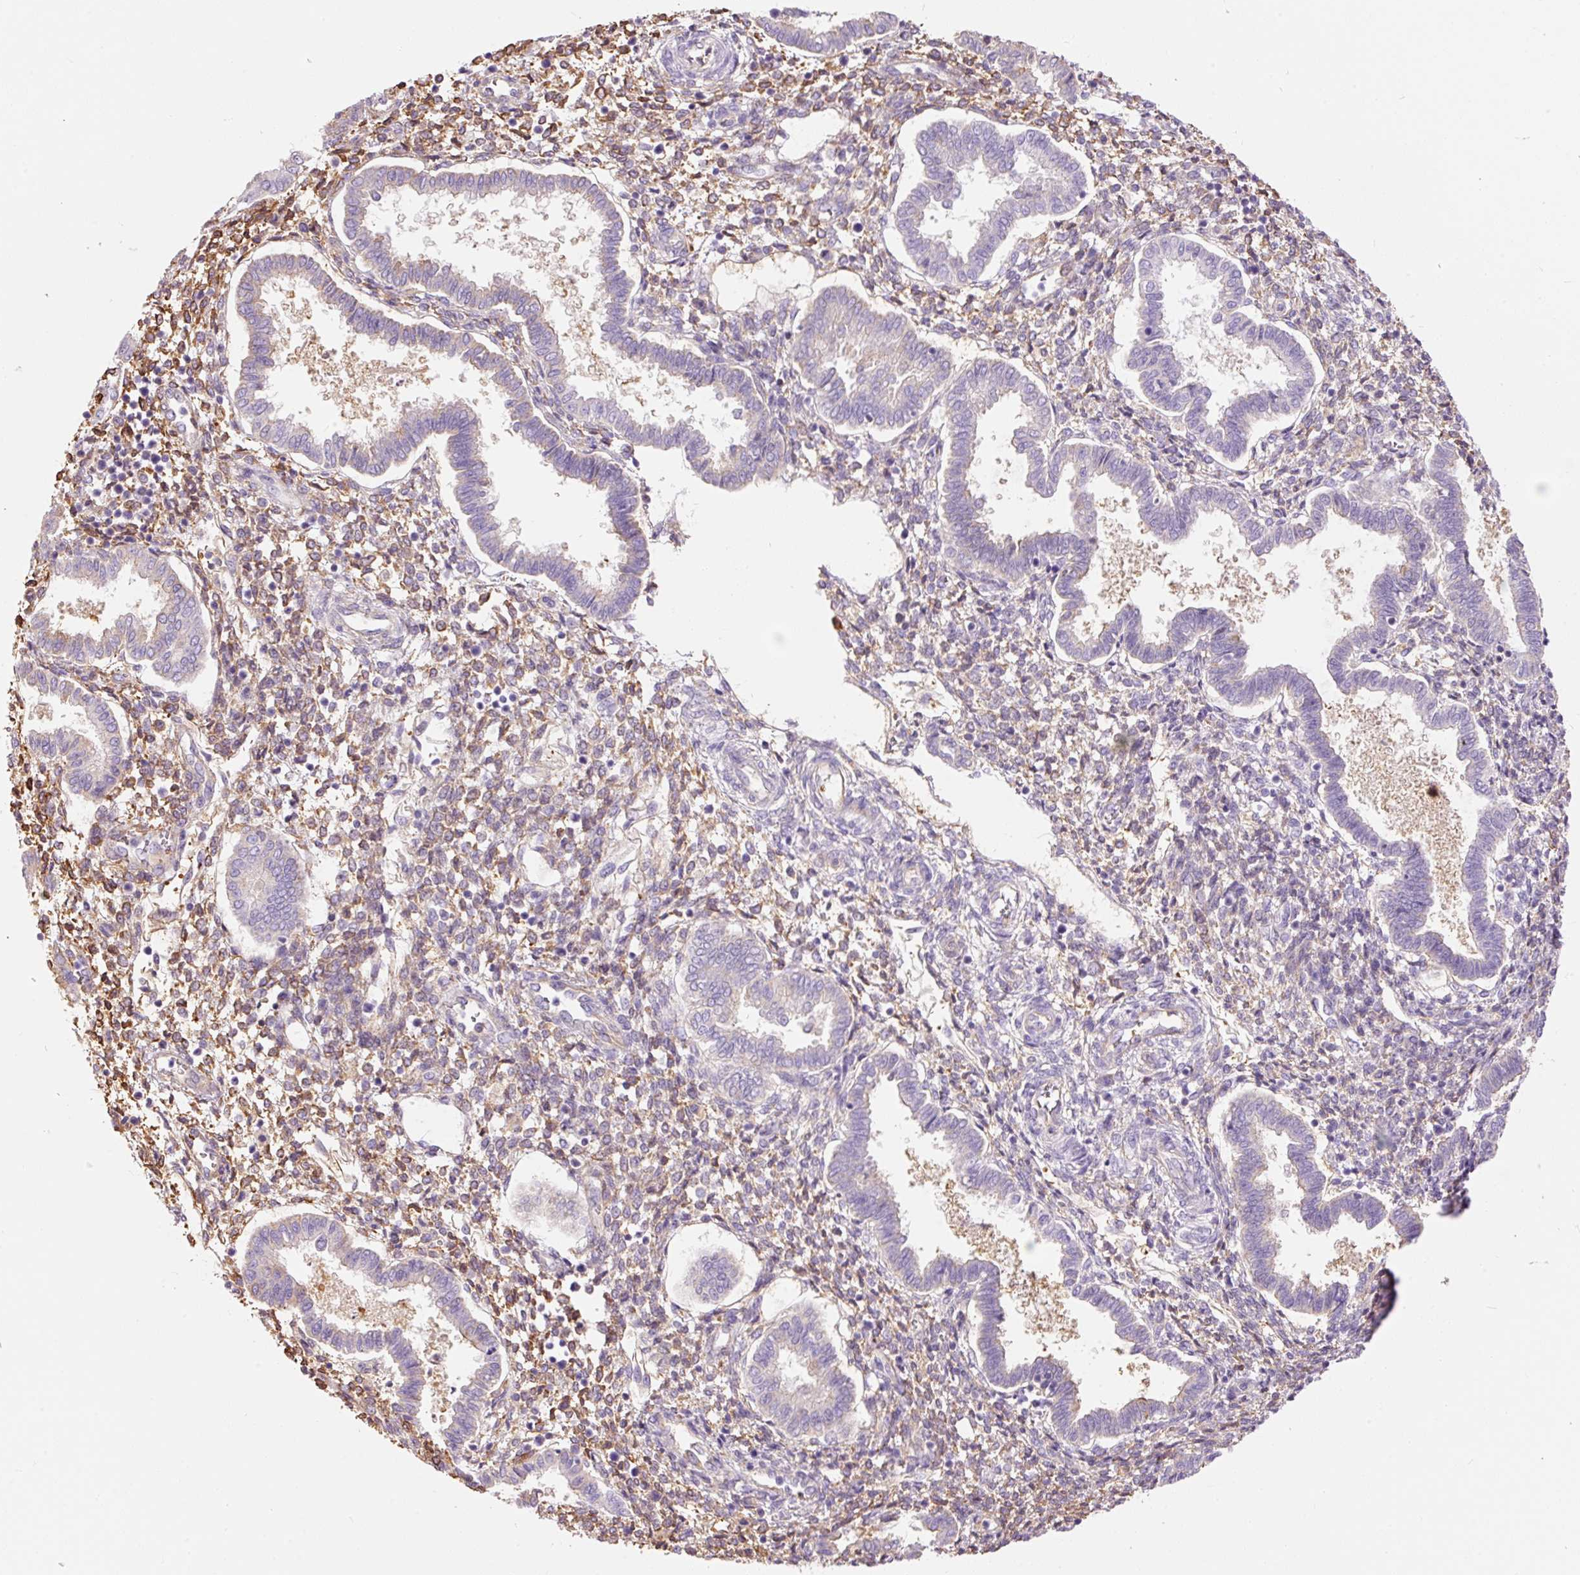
{"staining": {"intensity": "strong", "quantity": "<25%", "location": "cytoplasmic/membranous"}, "tissue": "endometrium", "cell_type": "Cells in endometrial stroma", "image_type": "normal", "snomed": [{"axis": "morphology", "description": "Normal tissue, NOS"}, {"axis": "topography", "description": "Endometrium"}], "caption": "Brown immunohistochemical staining in normal endometrium demonstrates strong cytoplasmic/membranous staining in about <25% of cells in endometrial stroma. (DAB = brown stain, brightfield microscopy at high magnification).", "gene": "ENSG00000249624", "patient": {"sex": "female", "age": 24}}